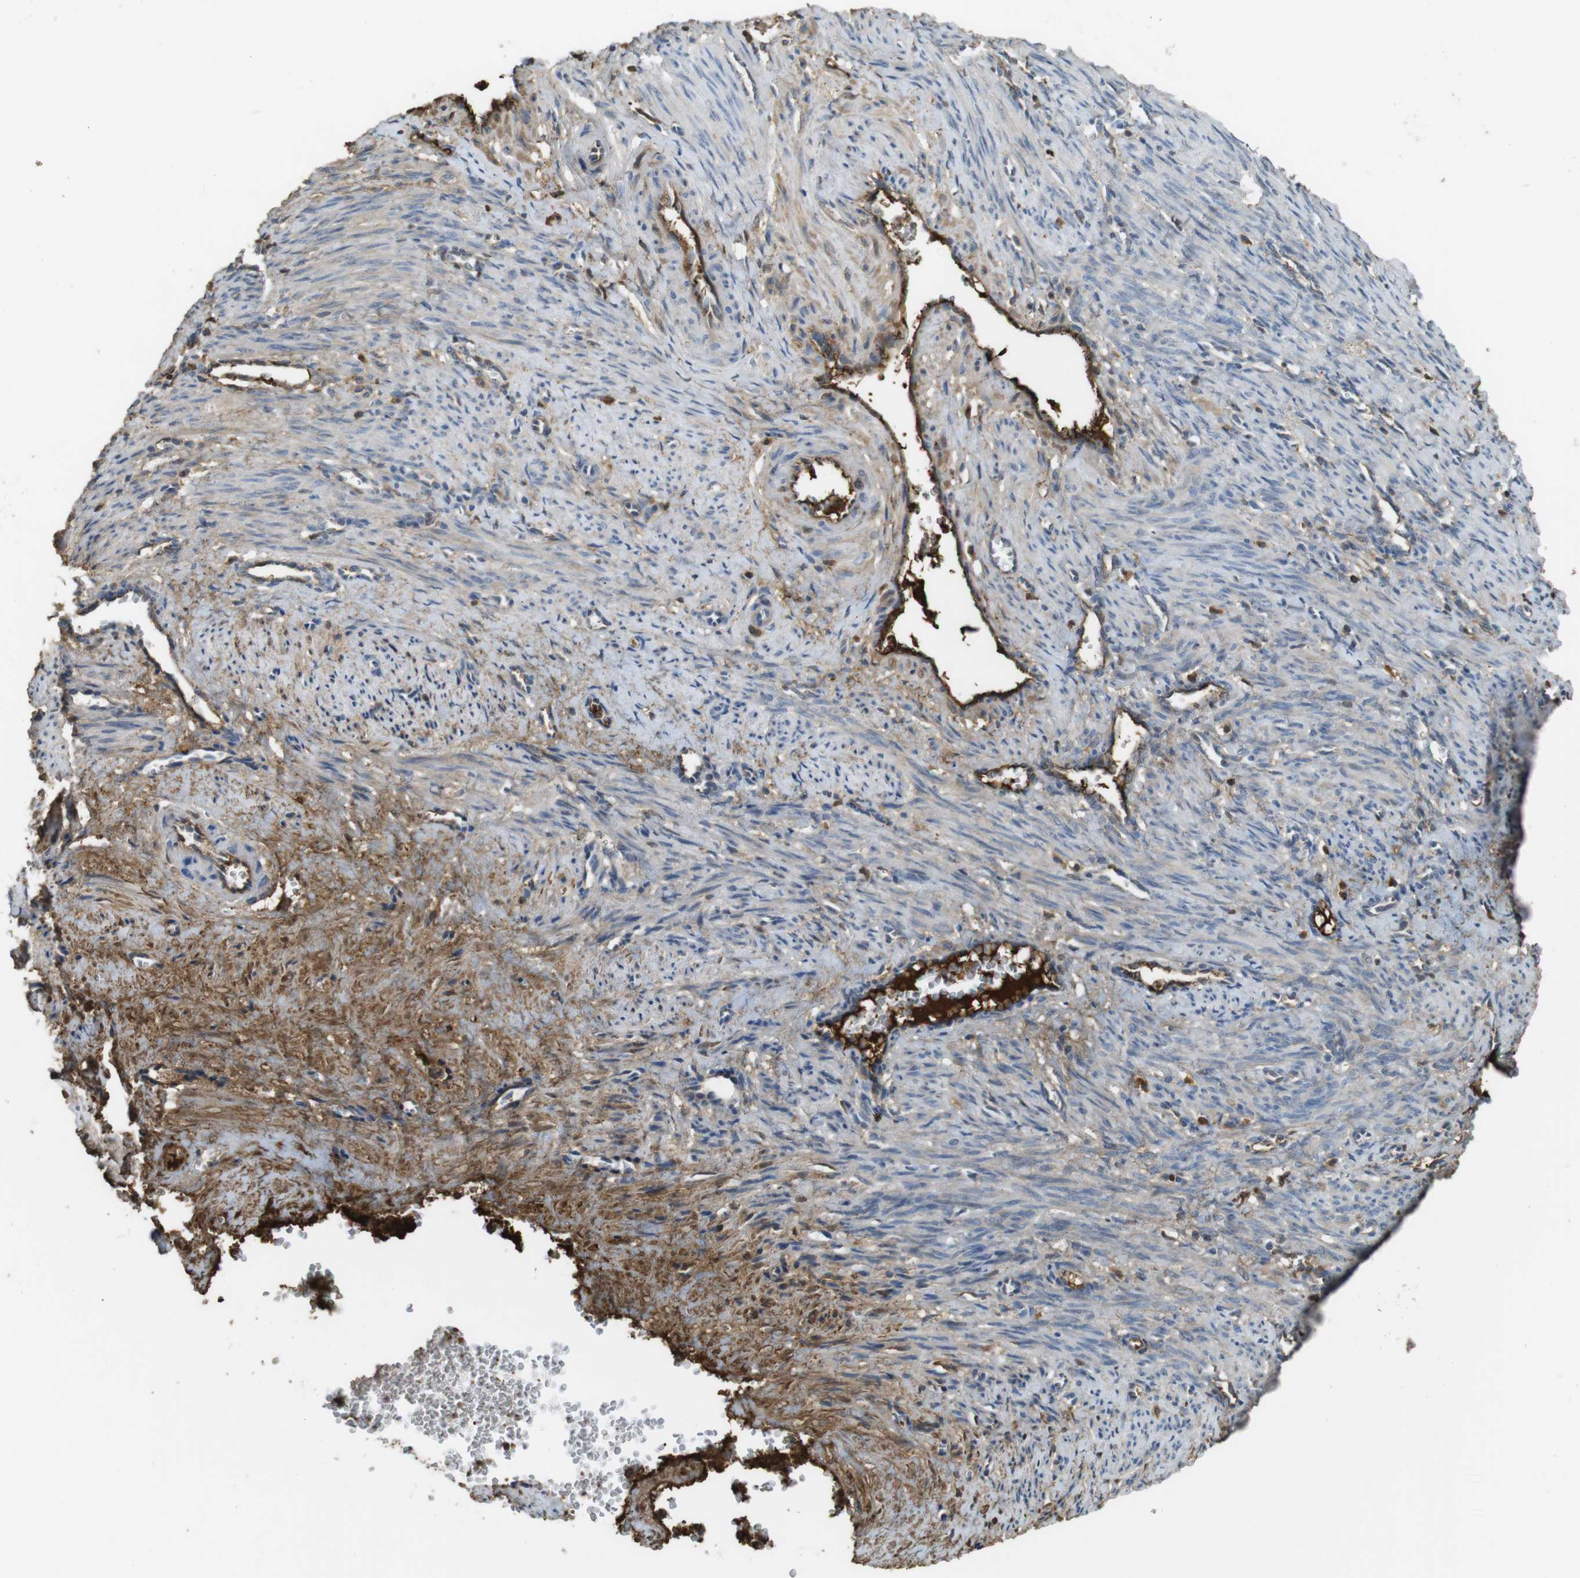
{"staining": {"intensity": "weak", "quantity": "<25%", "location": "cytoplasmic/membranous"}, "tissue": "smooth muscle", "cell_type": "Smooth muscle cells", "image_type": "normal", "snomed": [{"axis": "morphology", "description": "Normal tissue, NOS"}, {"axis": "topography", "description": "Endometrium"}], "caption": "Smooth muscle cells are negative for brown protein staining in benign smooth muscle.", "gene": "LTBP4", "patient": {"sex": "female", "age": 33}}